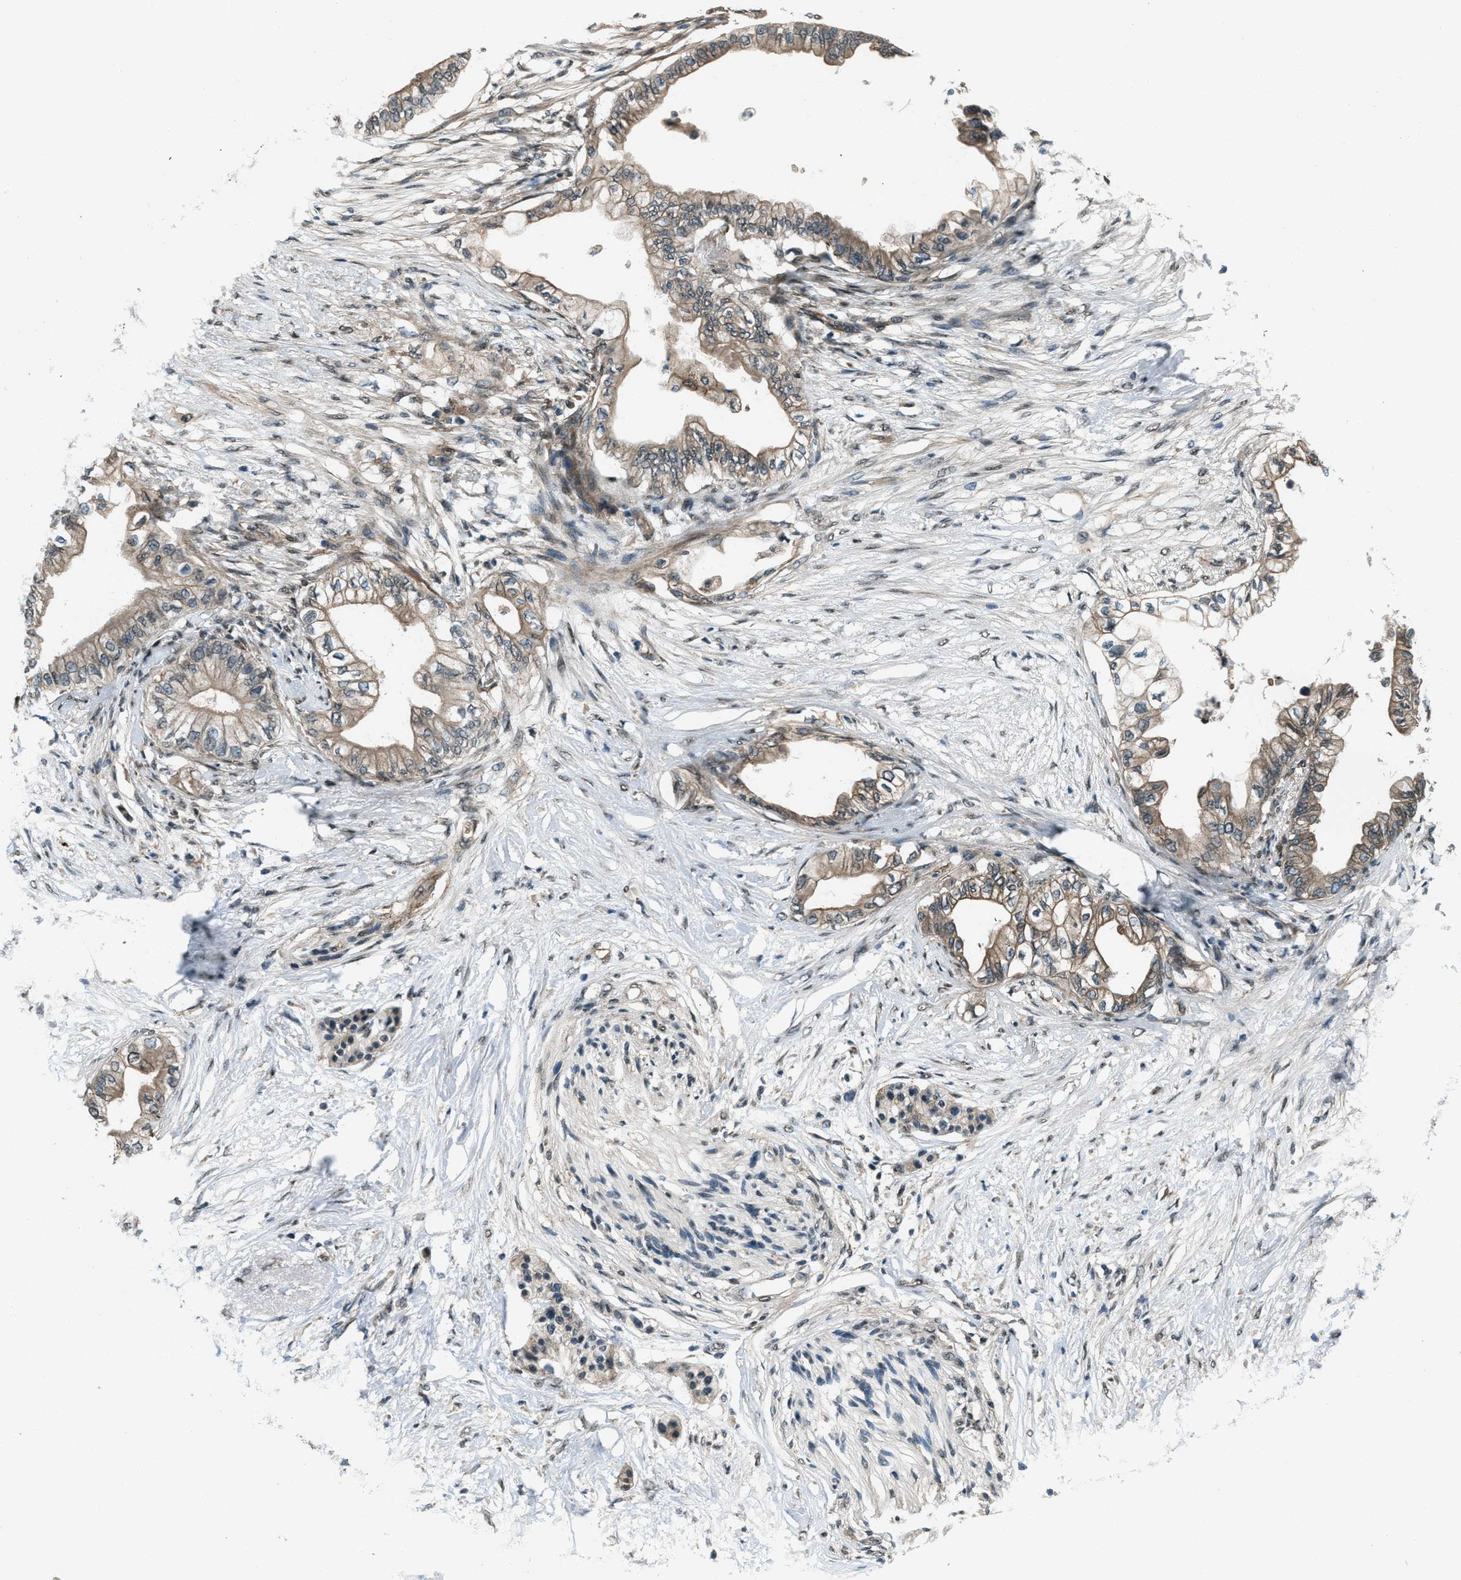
{"staining": {"intensity": "moderate", "quantity": ">75%", "location": "cytoplasmic/membranous"}, "tissue": "pancreatic cancer", "cell_type": "Tumor cells", "image_type": "cancer", "snomed": [{"axis": "morphology", "description": "Normal tissue, NOS"}, {"axis": "morphology", "description": "Adenocarcinoma, NOS"}, {"axis": "topography", "description": "Pancreas"}, {"axis": "topography", "description": "Duodenum"}], "caption": "Adenocarcinoma (pancreatic) was stained to show a protein in brown. There is medium levels of moderate cytoplasmic/membranous positivity in about >75% of tumor cells.", "gene": "SVIL", "patient": {"sex": "female", "age": 60}}